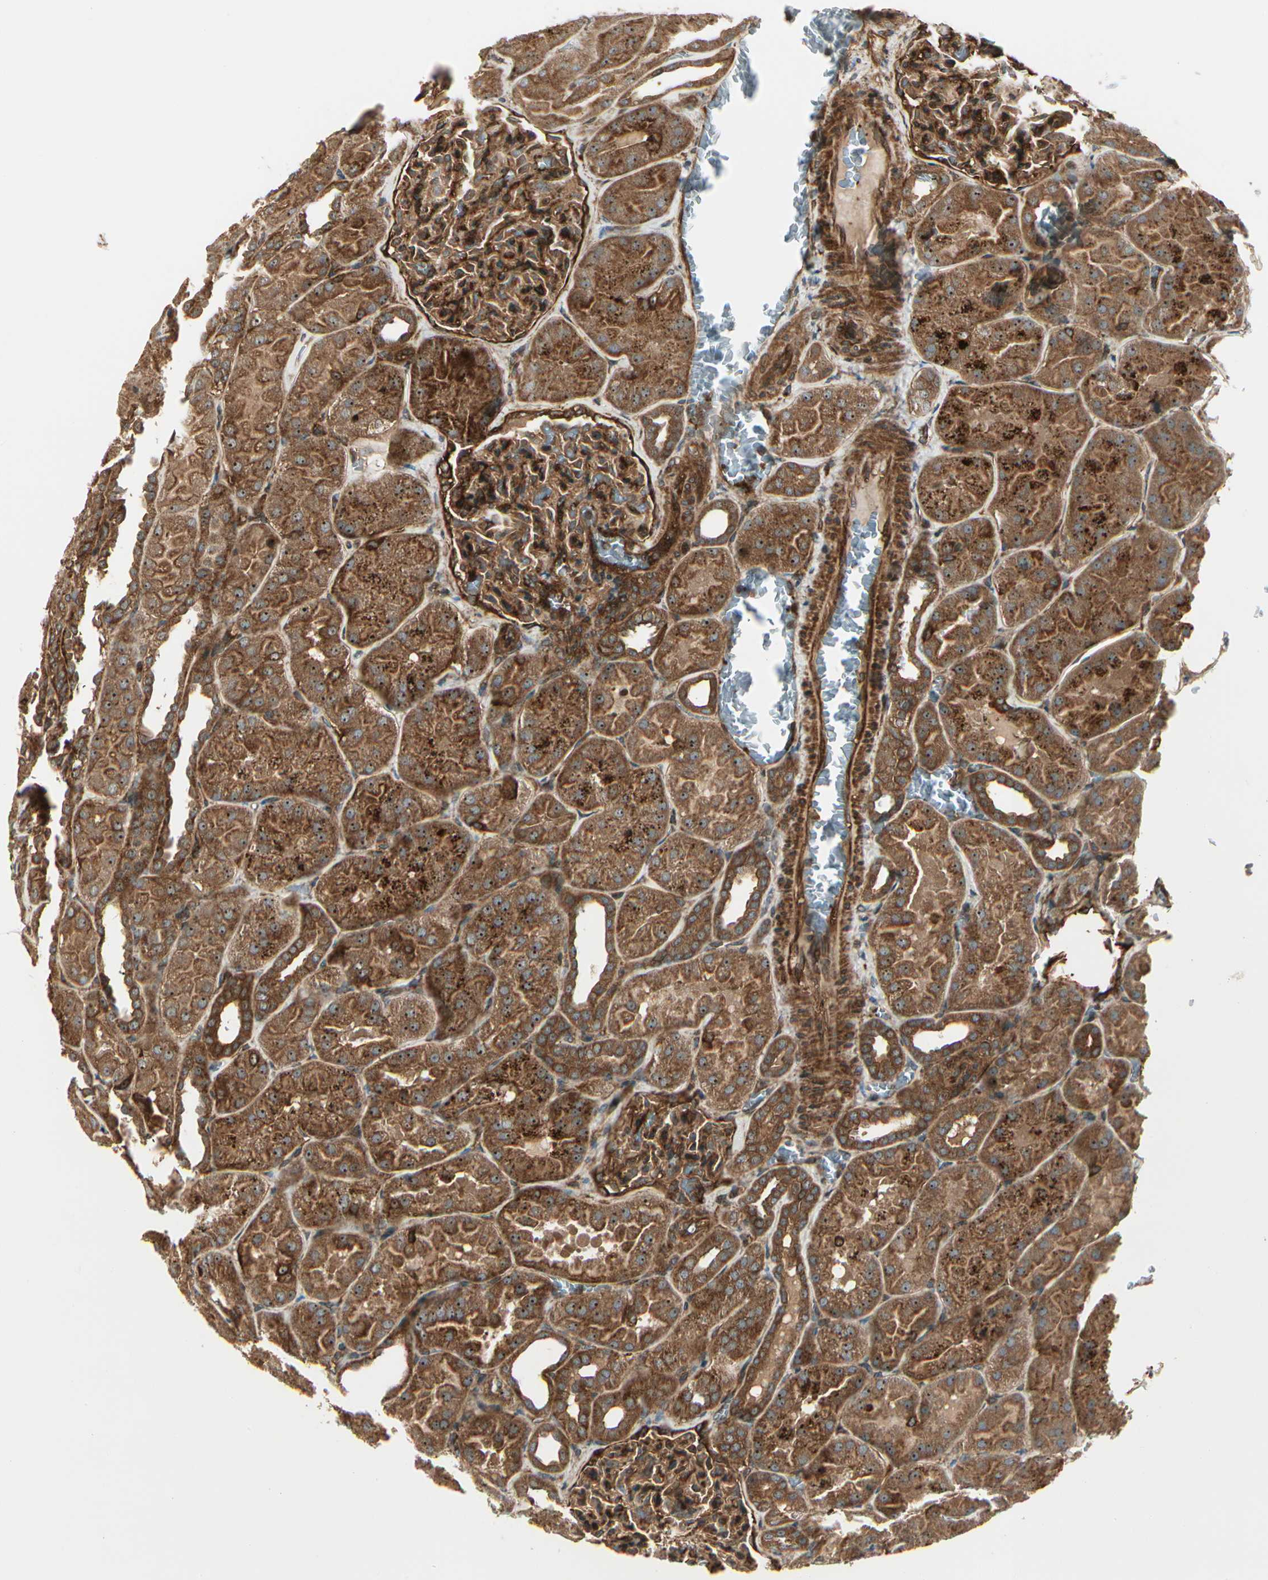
{"staining": {"intensity": "strong", "quantity": ">75%", "location": "cytoplasmic/membranous"}, "tissue": "kidney", "cell_type": "Cells in glomeruli", "image_type": "normal", "snomed": [{"axis": "morphology", "description": "Normal tissue, NOS"}, {"axis": "topography", "description": "Kidney"}], "caption": "This is an image of immunohistochemistry staining of benign kidney, which shows strong staining in the cytoplasmic/membranous of cells in glomeruli.", "gene": "FKBP15", "patient": {"sex": "male", "age": 28}}